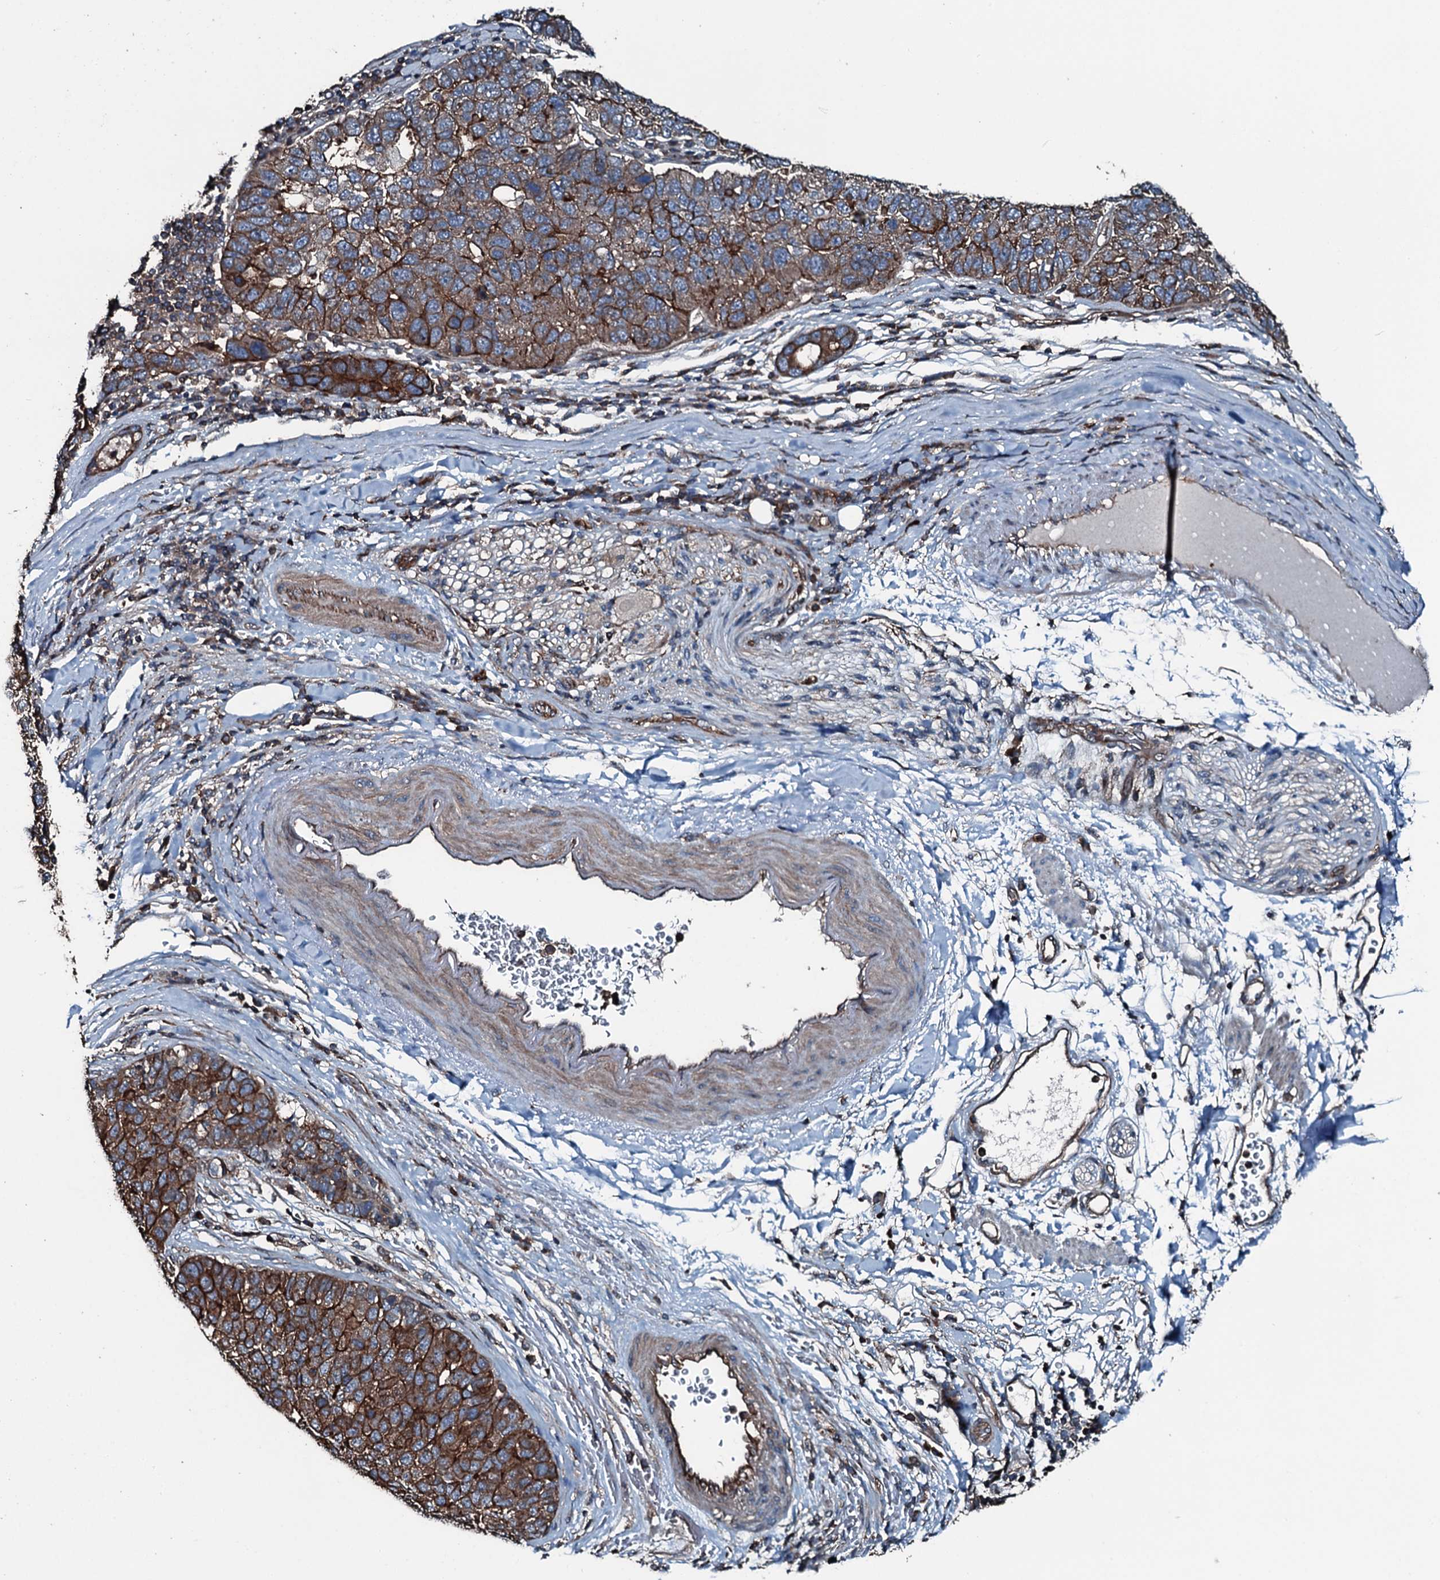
{"staining": {"intensity": "moderate", "quantity": ">75%", "location": "cytoplasmic/membranous"}, "tissue": "pancreatic cancer", "cell_type": "Tumor cells", "image_type": "cancer", "snomed": [{"axis": "morphology", "description": "Adenocarcinoma, NOS"}, {"axis": "topography", "description": "Pancreas"}], "caption": "The image exhibits immunohistochemical staining of adenocarcinoma (pancreatic). There is moderate cytoplasmic/membranous expression is appreciated in about >75% of tumor cells.", "gene": "SLC25A38", "patient": {"sex": "female", "age": 61}}